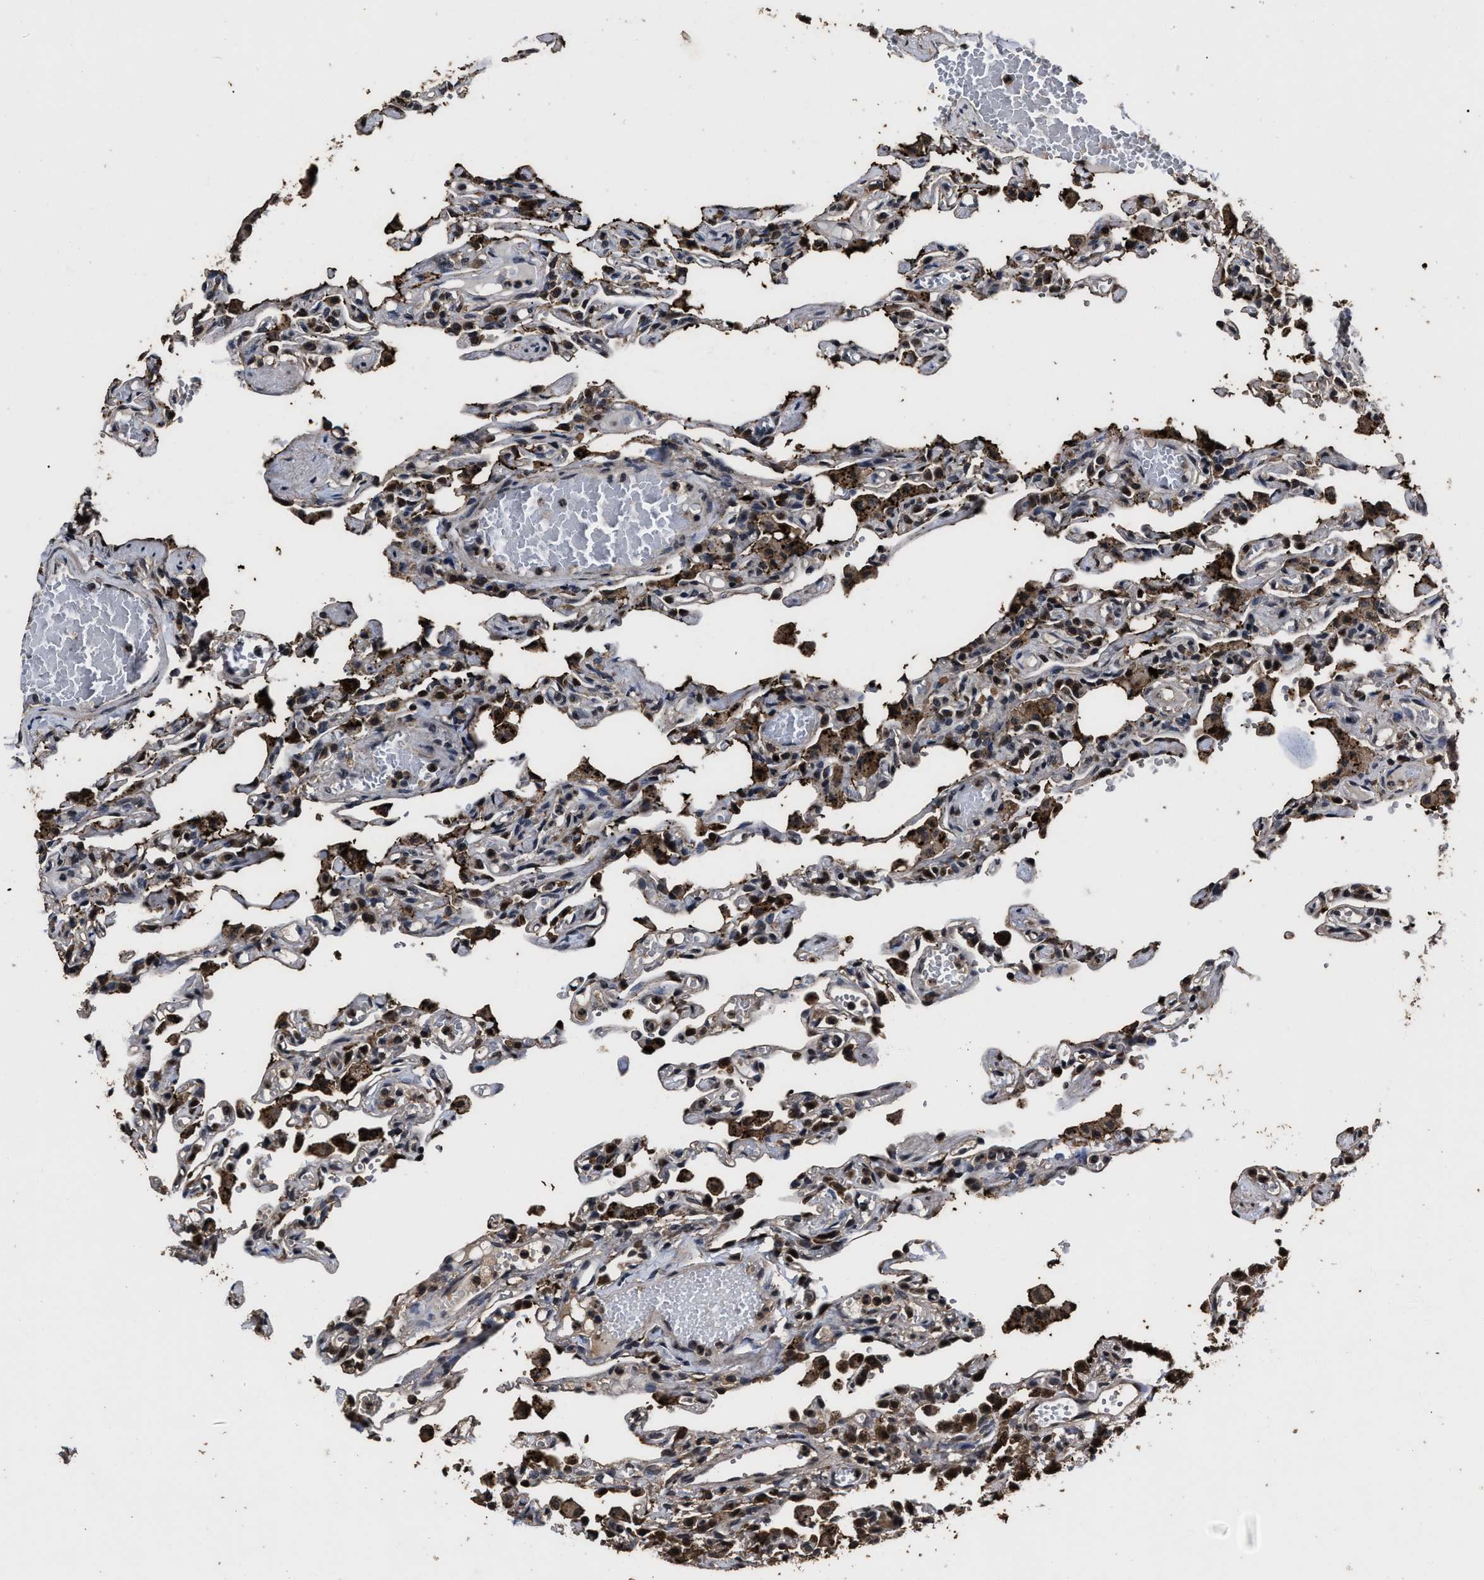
{"staining": {"intensity": "negative", "quantity": "none", "location": "none"}, "tissue": "lung", "cell_type": "Alveolar cells", "image_type": "normal", "snomed": [{"axis": "morphology", "description": "Normal tissue, NOS"}, {"axis": "topography", "description": "Lung"}], "caption": "Immunohistochemical staining of benign human lung demonstrates no significant staining in alveolar cells.", "gene": "RSBN1L", "patient": {"sex": "male", "age": 21}}